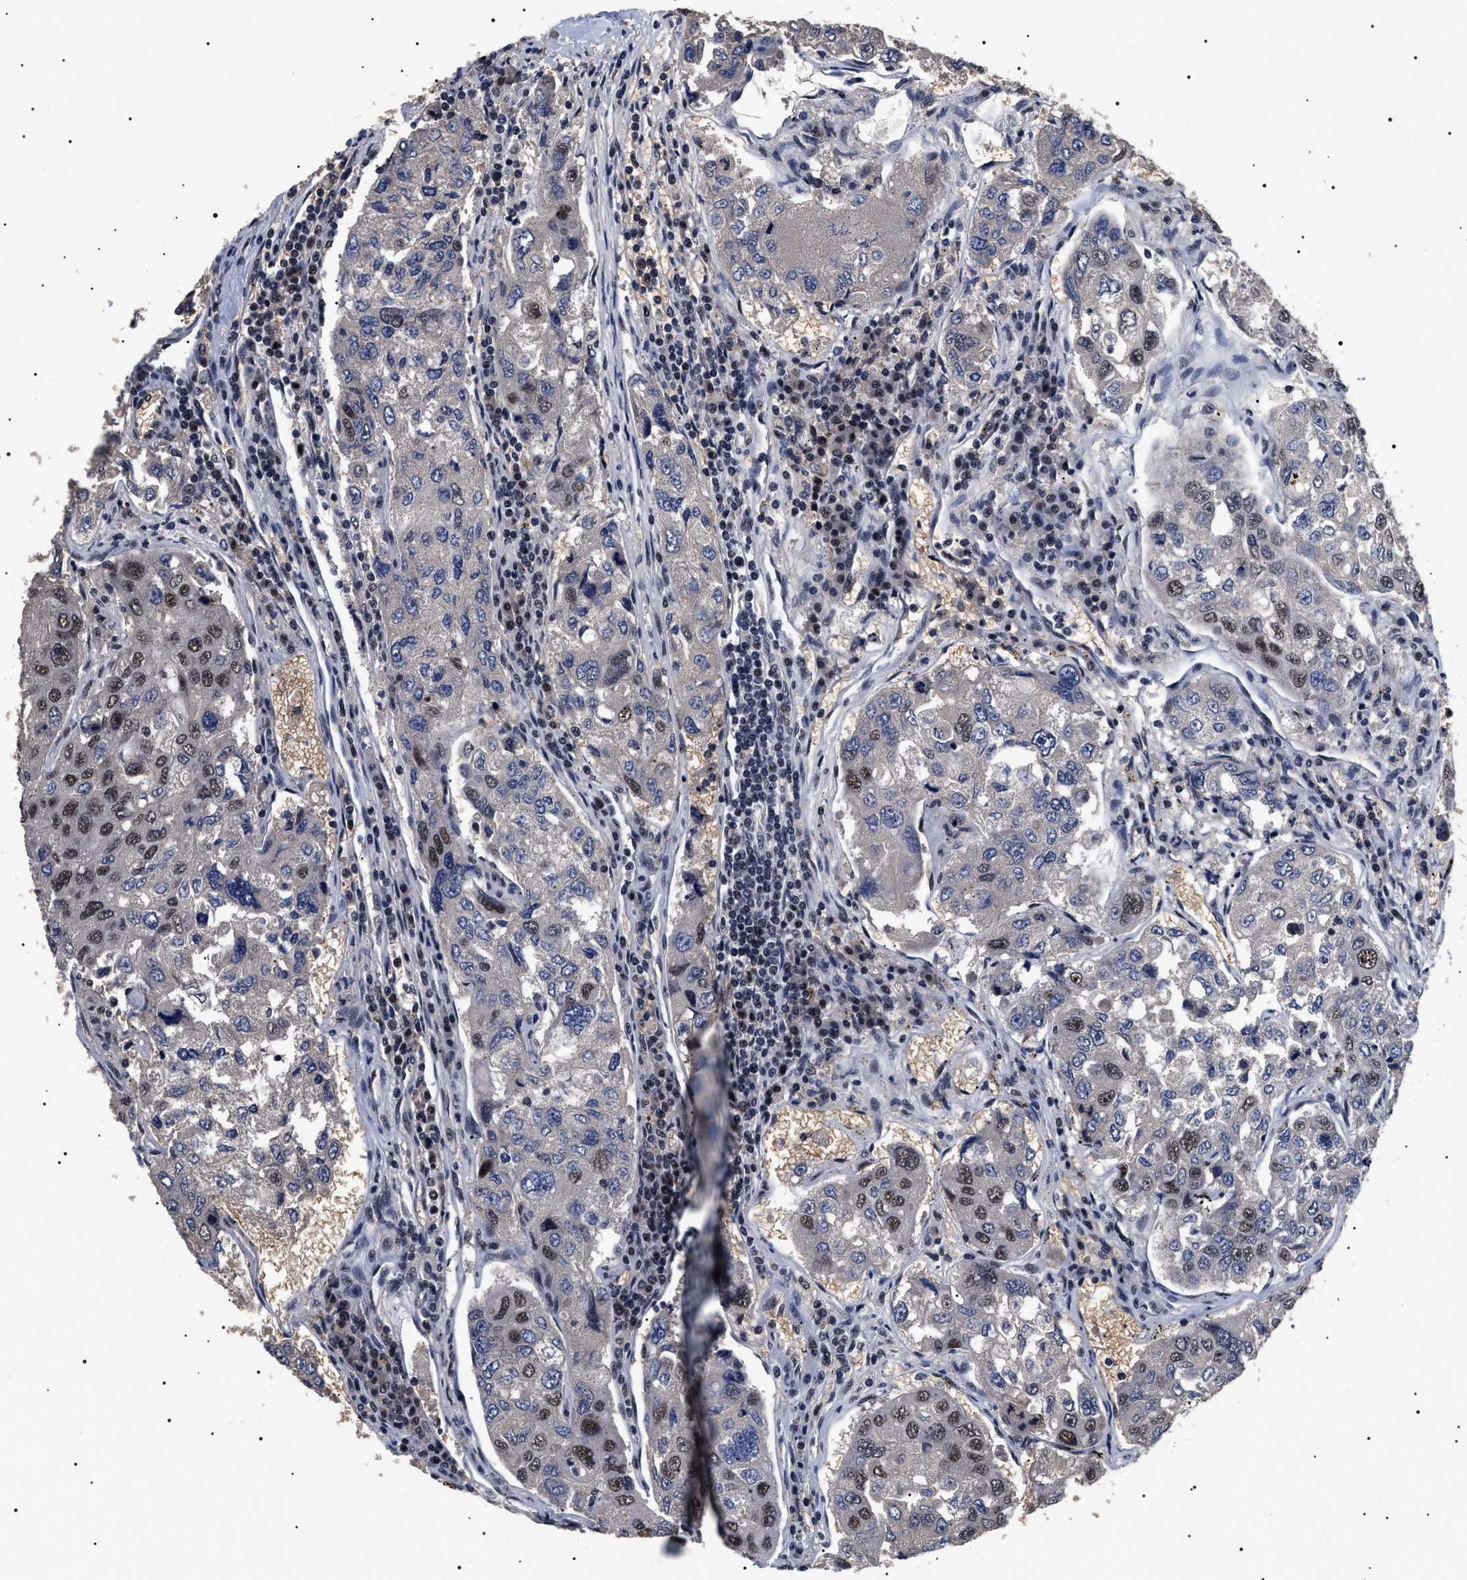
{"staining": {"intensity": "moderate", "quantity": "25%-75%", "location": "nuclear"}, "tissue": "urothelial cancer", "cell_type": "Tumor cells", "image_type": "cancer", "snomed": [{"axis": "morphology", "description": "Urothelial carcinoma, High grade"}, {"axis": "topography", "description": "Lymph node"}, {"axis": "topography", "description": "Urinary bladder"}], "caption": "Moderate nuclear protein positivity is present in approximately 25%-75% of tumor cells in high-grade urothelial carcinoma.", "gene": "CAAP1", "patient": {"sex": "male", "age": 51}}